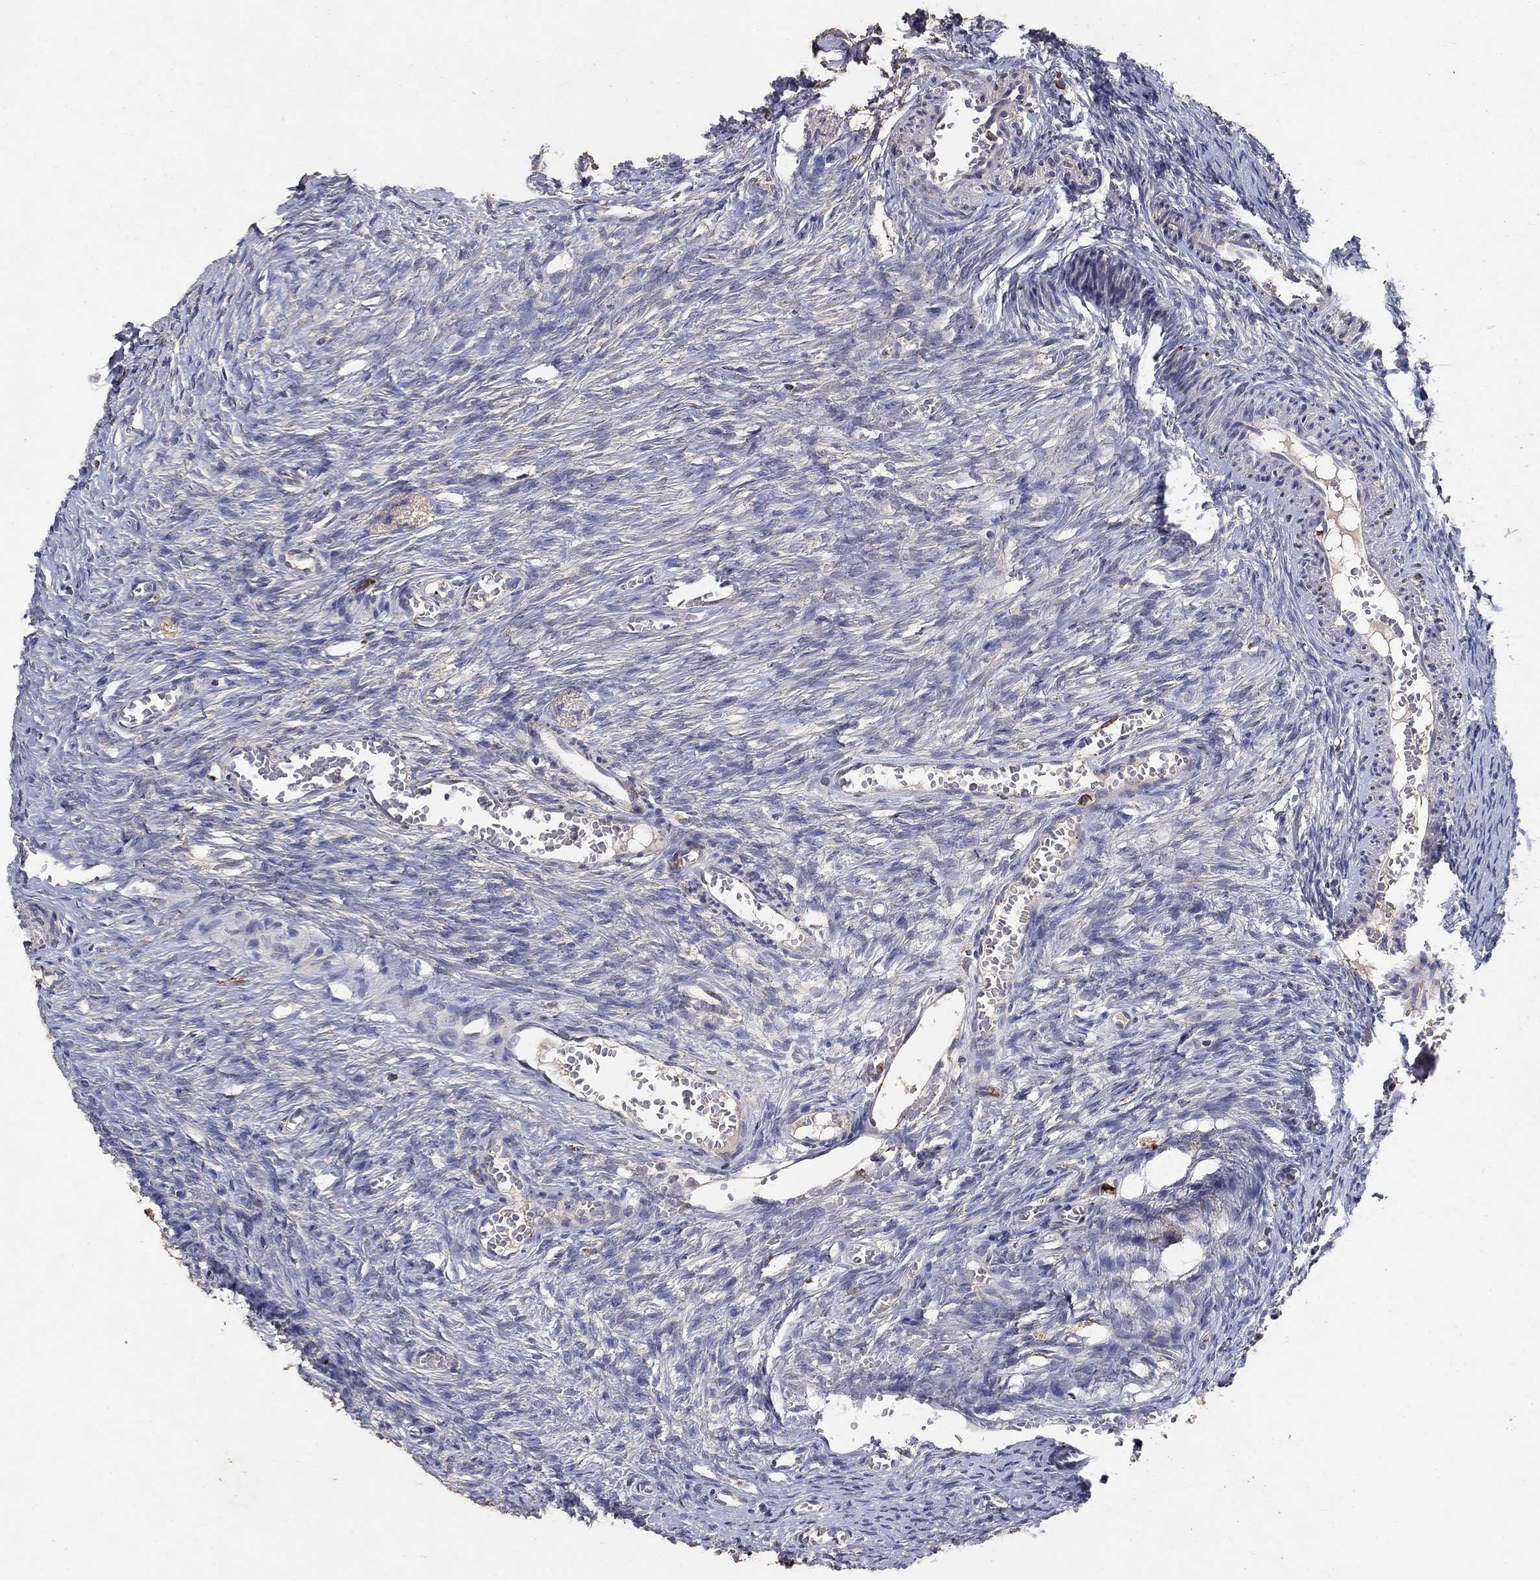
{"staining": {"intensity": "strong", "quantity": "25%-75%", "location": "cytoplasmic/membranous"}, "tissue": "ovary", "cell_type": "Follicle cells", "image_type": "normal", "snomed": [{"axis": "morphology", "description": "Normal tissue, NOS"}, {"axis": "topography", "description": "Ovary"}], "caption": "Brown immunohistochemical staining in normal ovary demonstrates strong cytoplasmic/membranous positivity in approximately 25%-75% of follicle cells.", "gene": "GPSM1", "patient": {"sex": "female", "age": 39}}